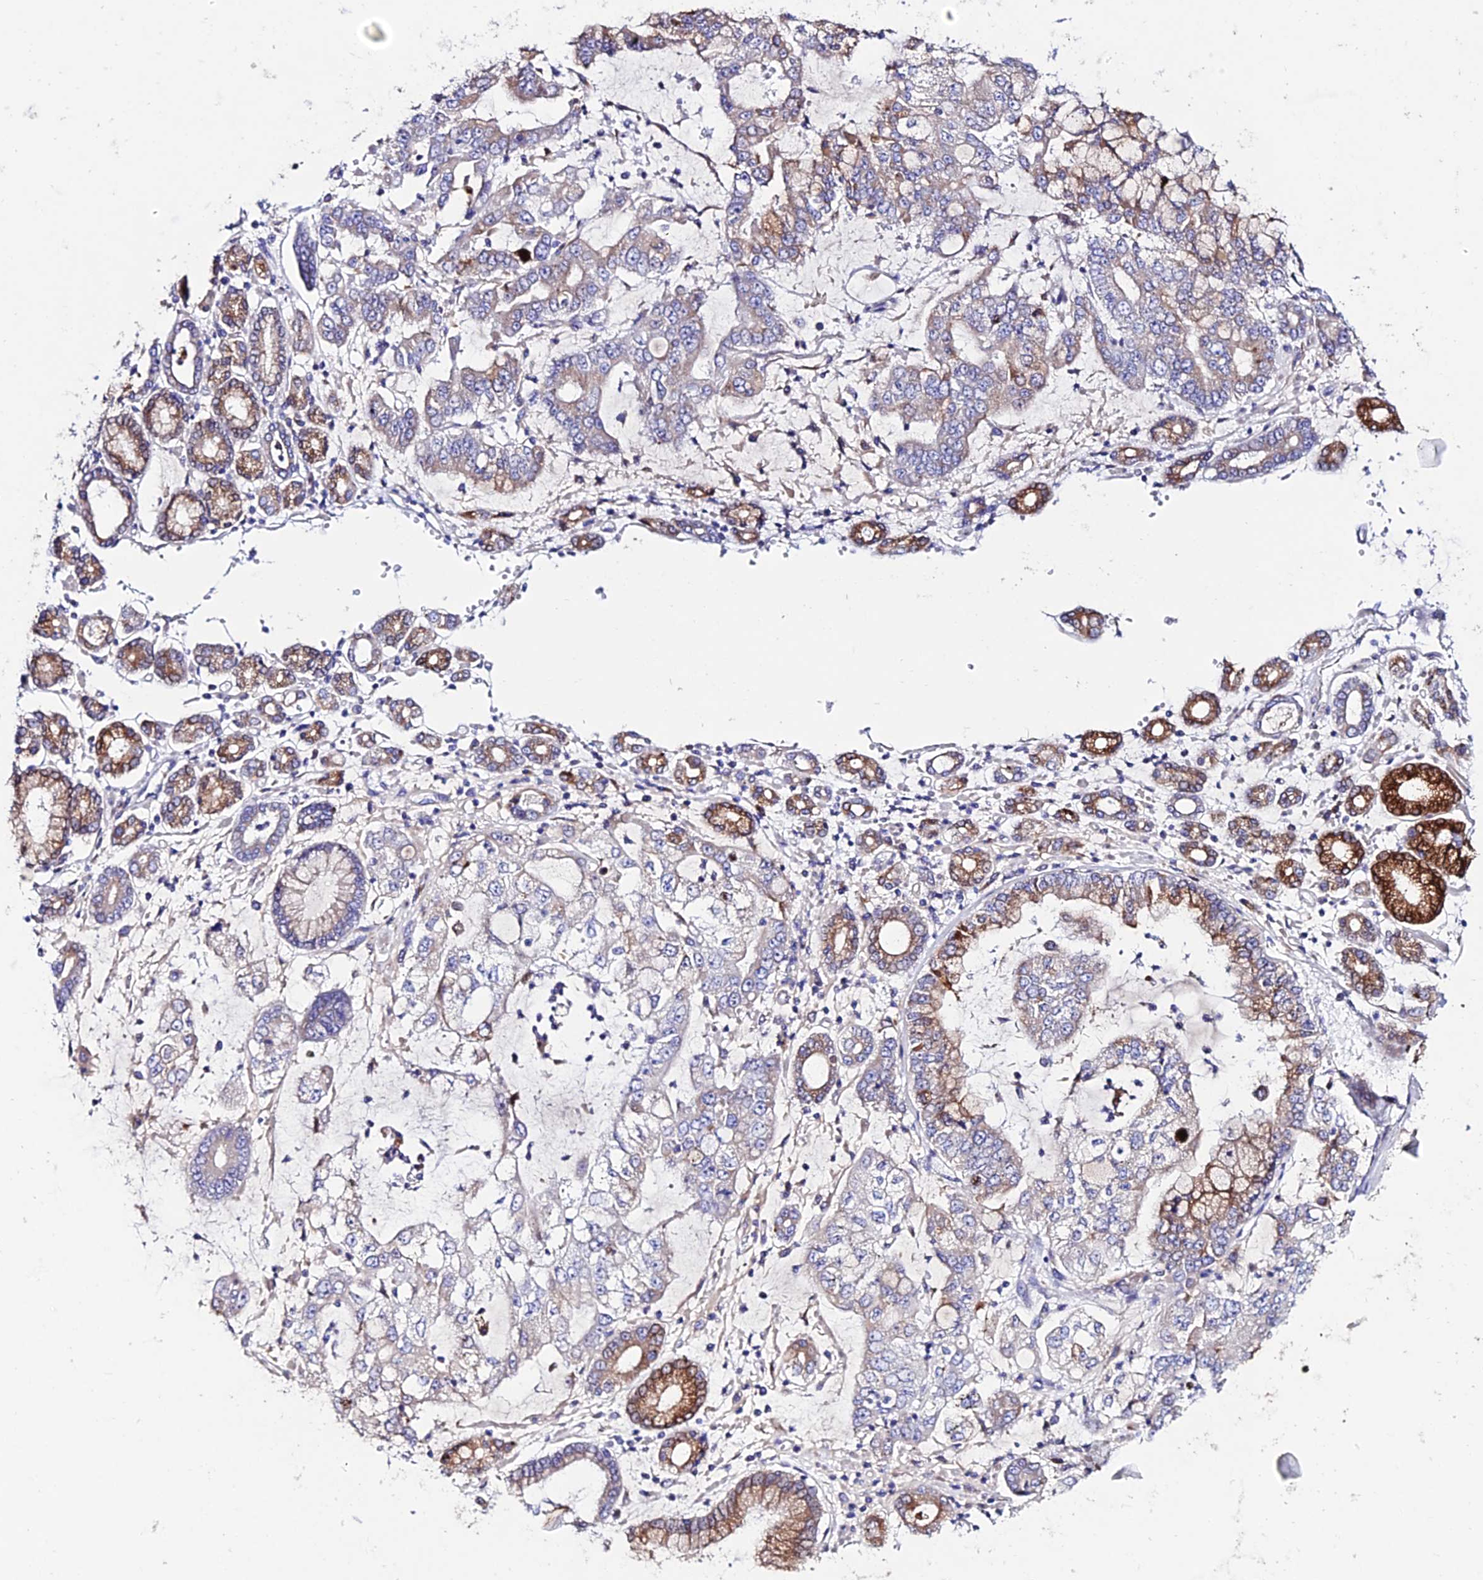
{"staining": {"intensity": "strong", "quantity": "<25%", "location": "cytoplasmic/membranous"}, "tissue": "stomach cancer", "cell_type": "Tumor cells", "image_type": "cancer", "snomed": [{"axis": "morphology", "description": "Adenocarcinoma, NOS"}, {"axis": "topography", "description": "Stomach"}], "caption": "Adenocarcinoma (stomach) stained with a brown dye demonstrates strong cytoplasmic/membranous positive staining in approximately <25% of tumor cells.", "gene": "OR51Q1", "patient": {"sex": "male", "age": 76}}